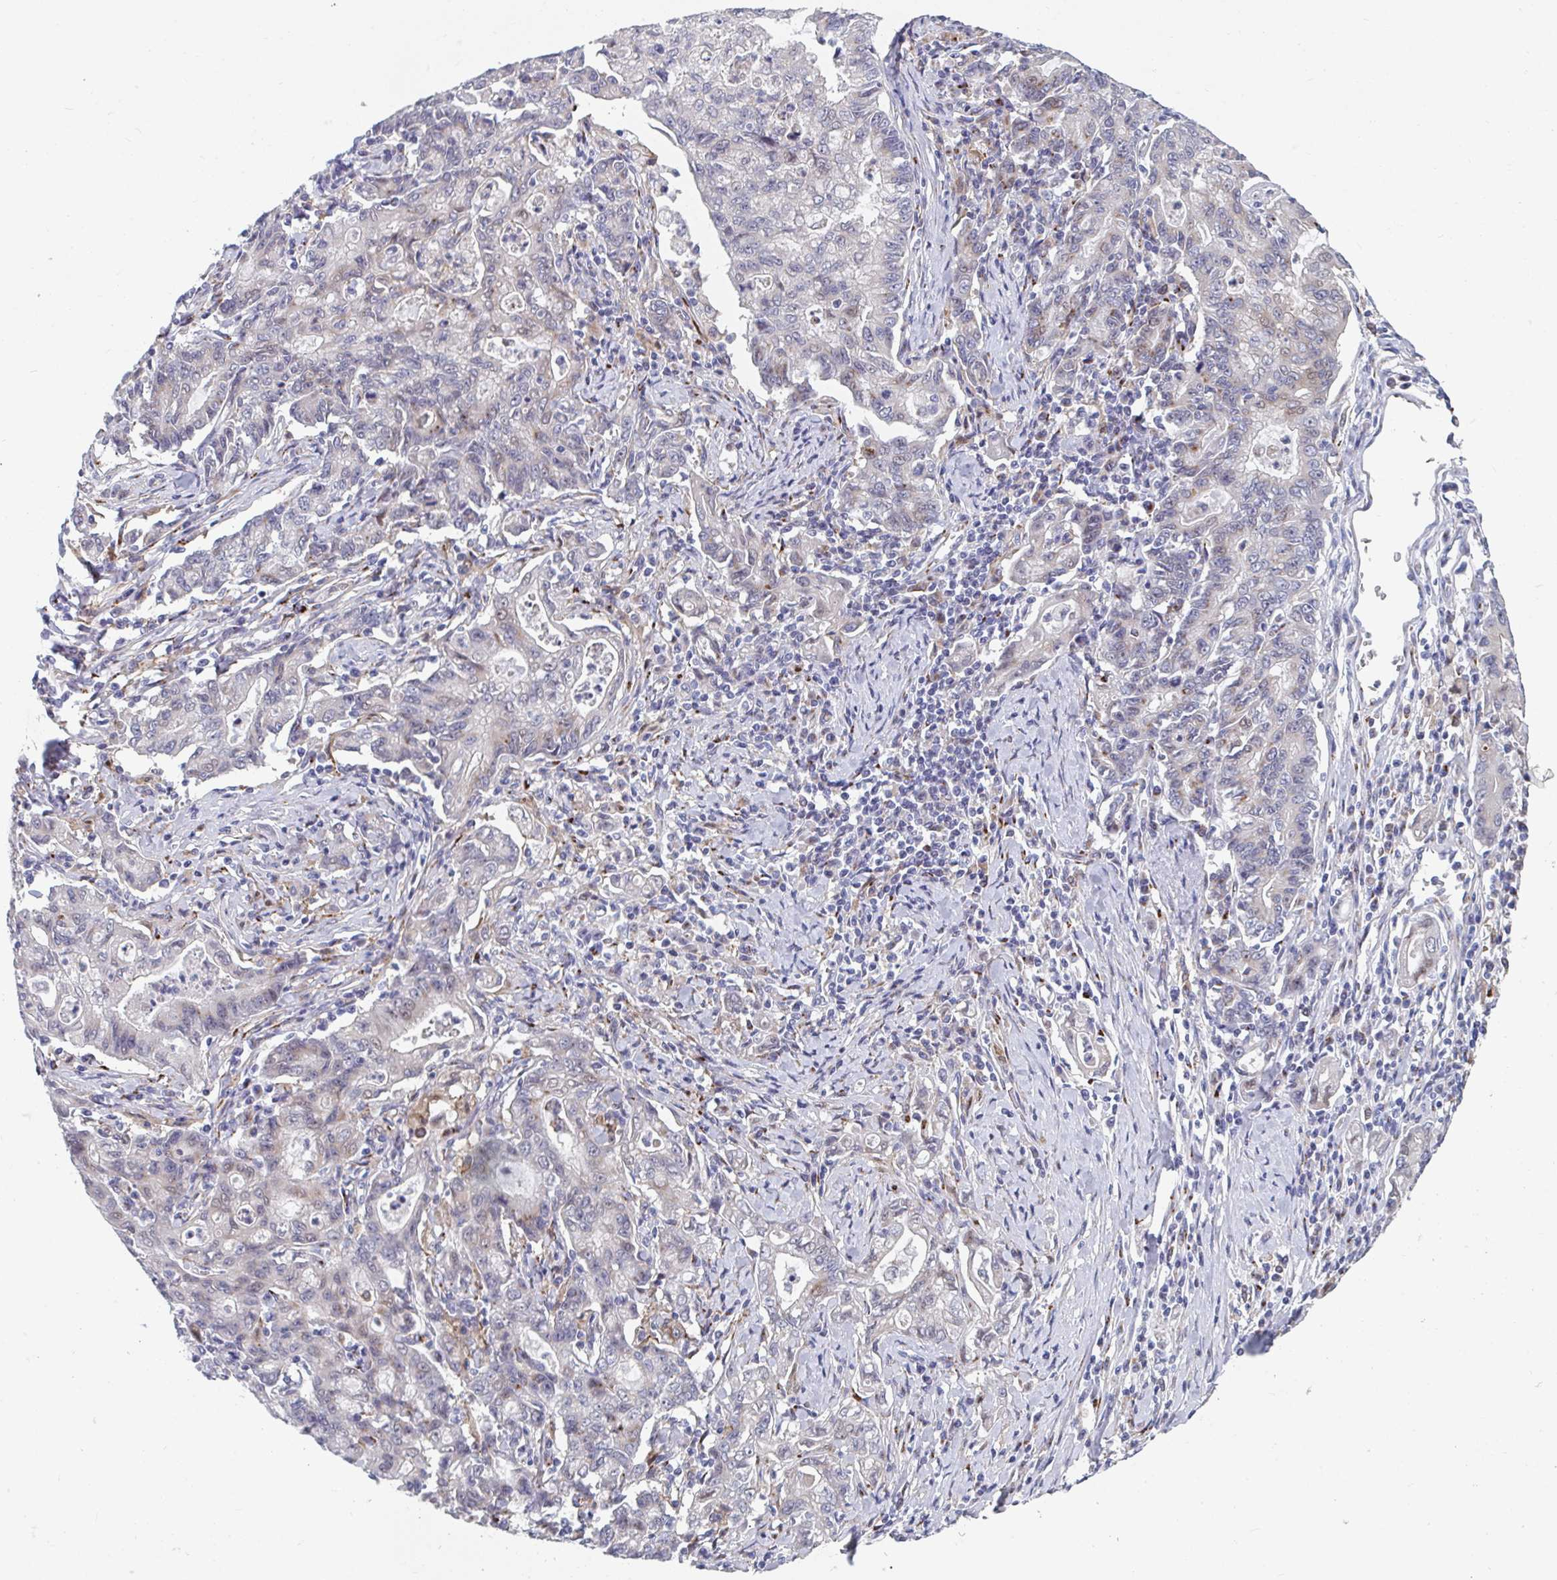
{"staining": {"intensity": "weak", "quantity": "<25%", "location": "cytoplasmic/membranous"}, "tissue": "stomach cancer", "cell_type": "Tumor cells", "image_type": "cancer", "snomed": [{"axis": "morphology", "description": "Adenocarcinoma, NOS"}, {"axis": "topography", "description": "Stomach, upper"}], "caption": "A photomicrograph of human stomach cancer is negative for staining in tumor cells.", "gene": "PSMG1", "patient": {"sex": "female", "age": 79}}